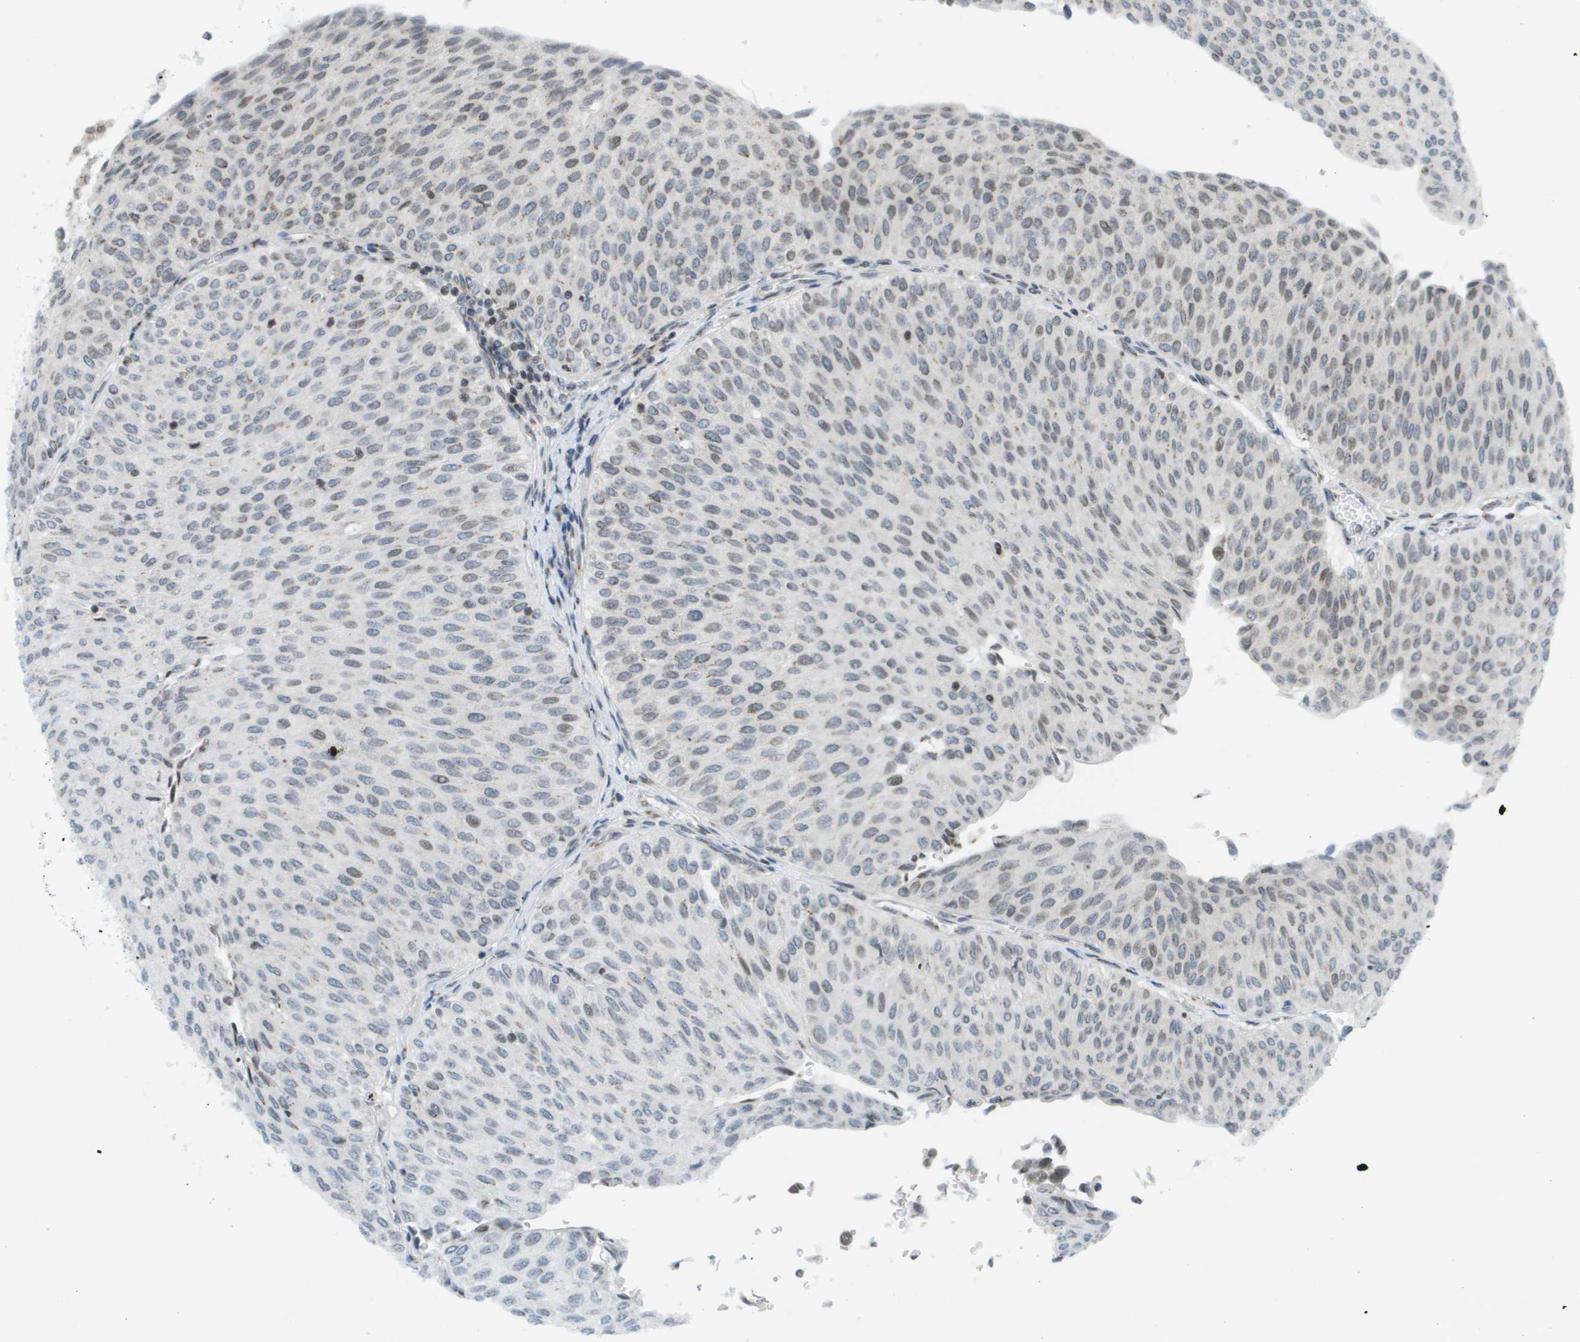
{"staining": {"intensity": "moderate", "quantity": "<25%", "location": "nuclear"}, "tissue": "urothelial cancer", "cell_type": "Tumor cells", "image_type": "cancer", "snomed": [{"axis": "morphology", "description": "Urothelial carcinoma, Low grade"}, {"axis": "topography", "description": "Urinary bladder"}], "caption": "IHC histopathology image of neoplastic tissue: human low-grade urothelial carcinoma stained using IHC shows low levels of moderate protein expression localized specifically in the nuclear of tumor cells, appearing as a nuclear brown color.", "gene": "EVC", "patient": {"sex": "male", "age": 78}}